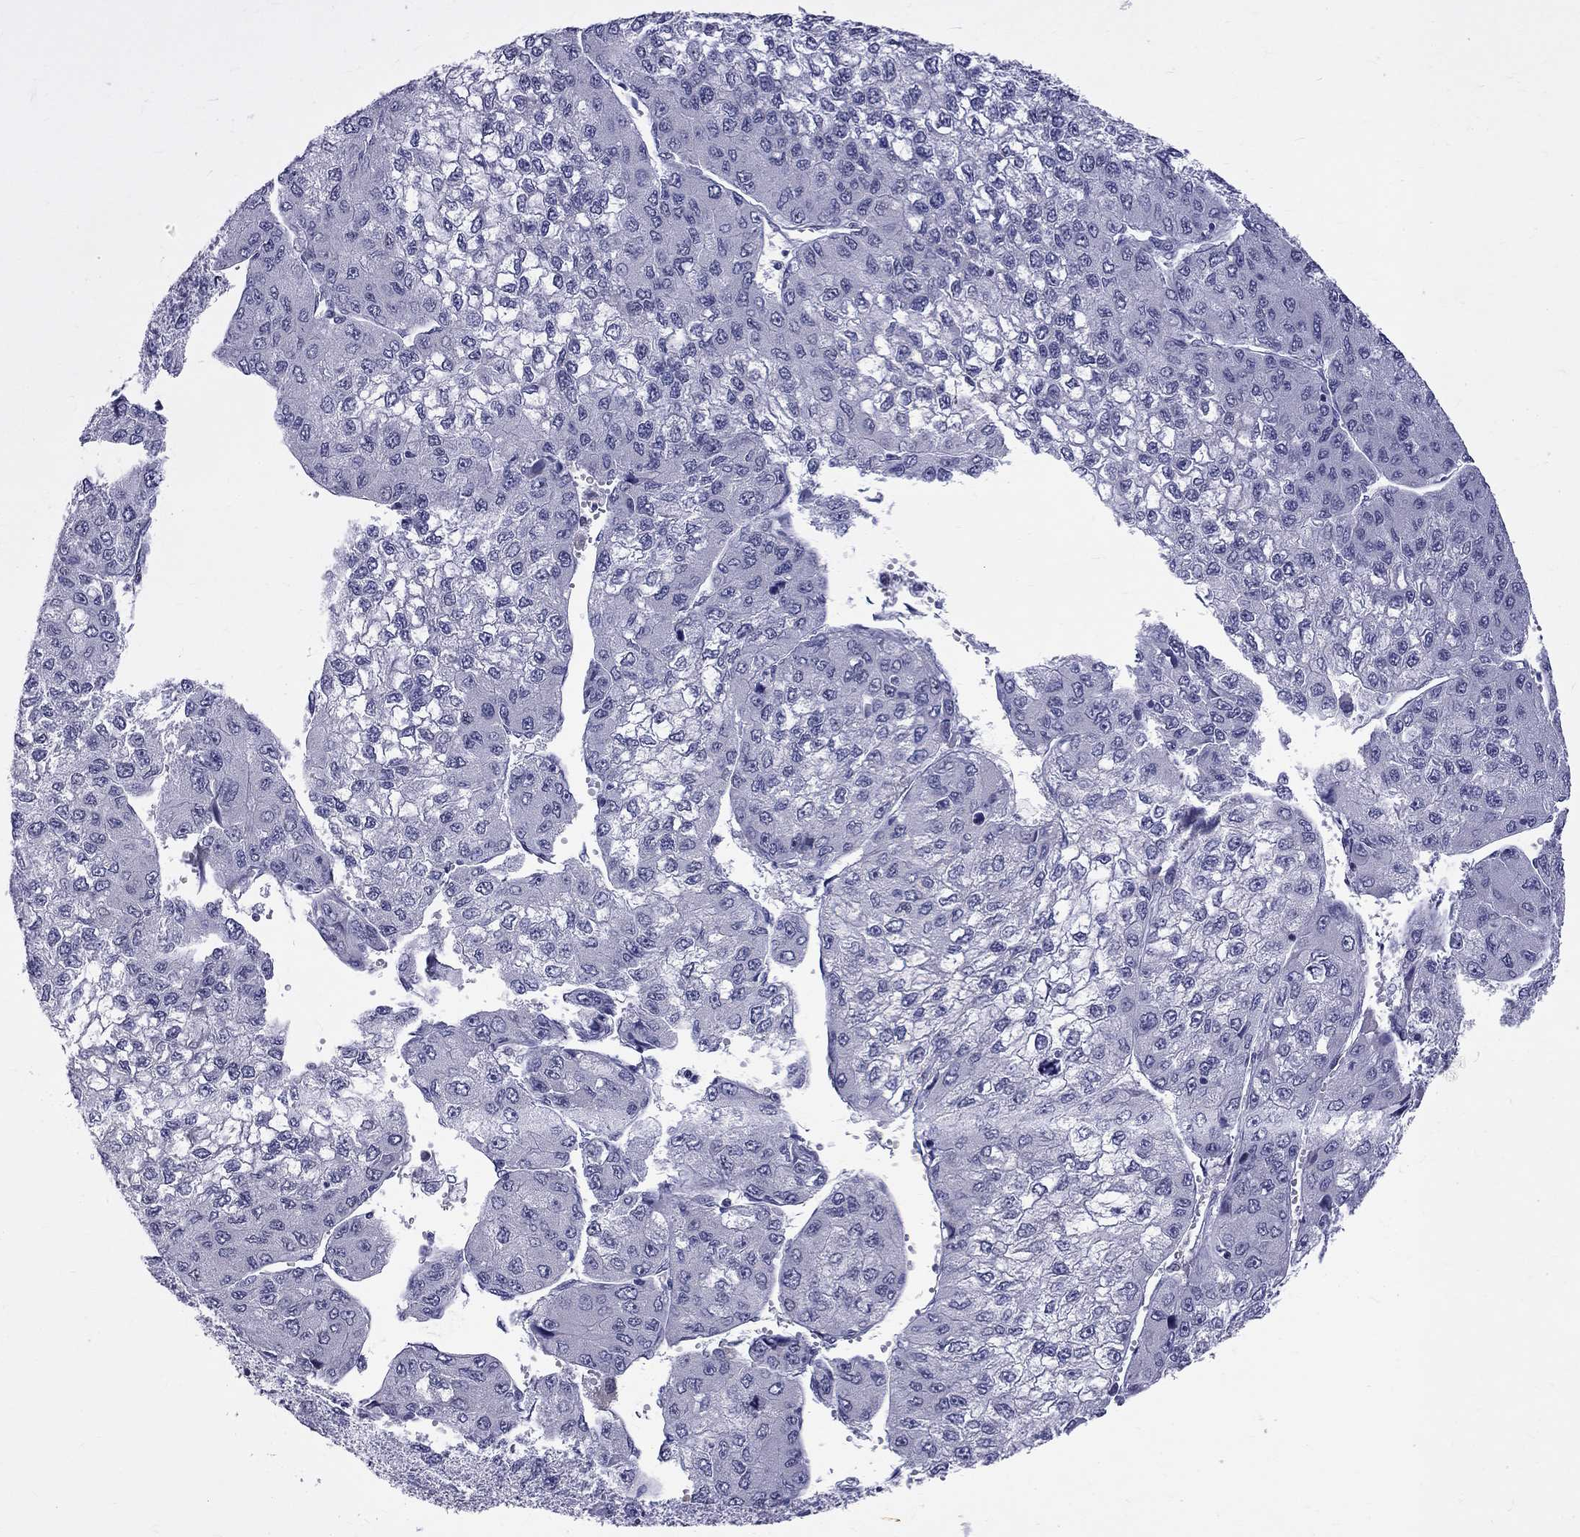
{"staining": {"intensity": "negative", "quantity": "none", "location": "none"}, "tissue": "liver cancer", "cell_type": "Tumor cells", "image_type": "cancer", "snomed": [{"axis": "morphology", "description": "Carcinoma, Hepatocellular, NOS"}, {"axis": "topography", "description": "Liver"}], "caption": "The photomicrograph demonstrates no staining of tumor cells in liver hepatocellular carcinoma.", "gene": "RTL9", "patient": {"sex": "female", "age": 66}}